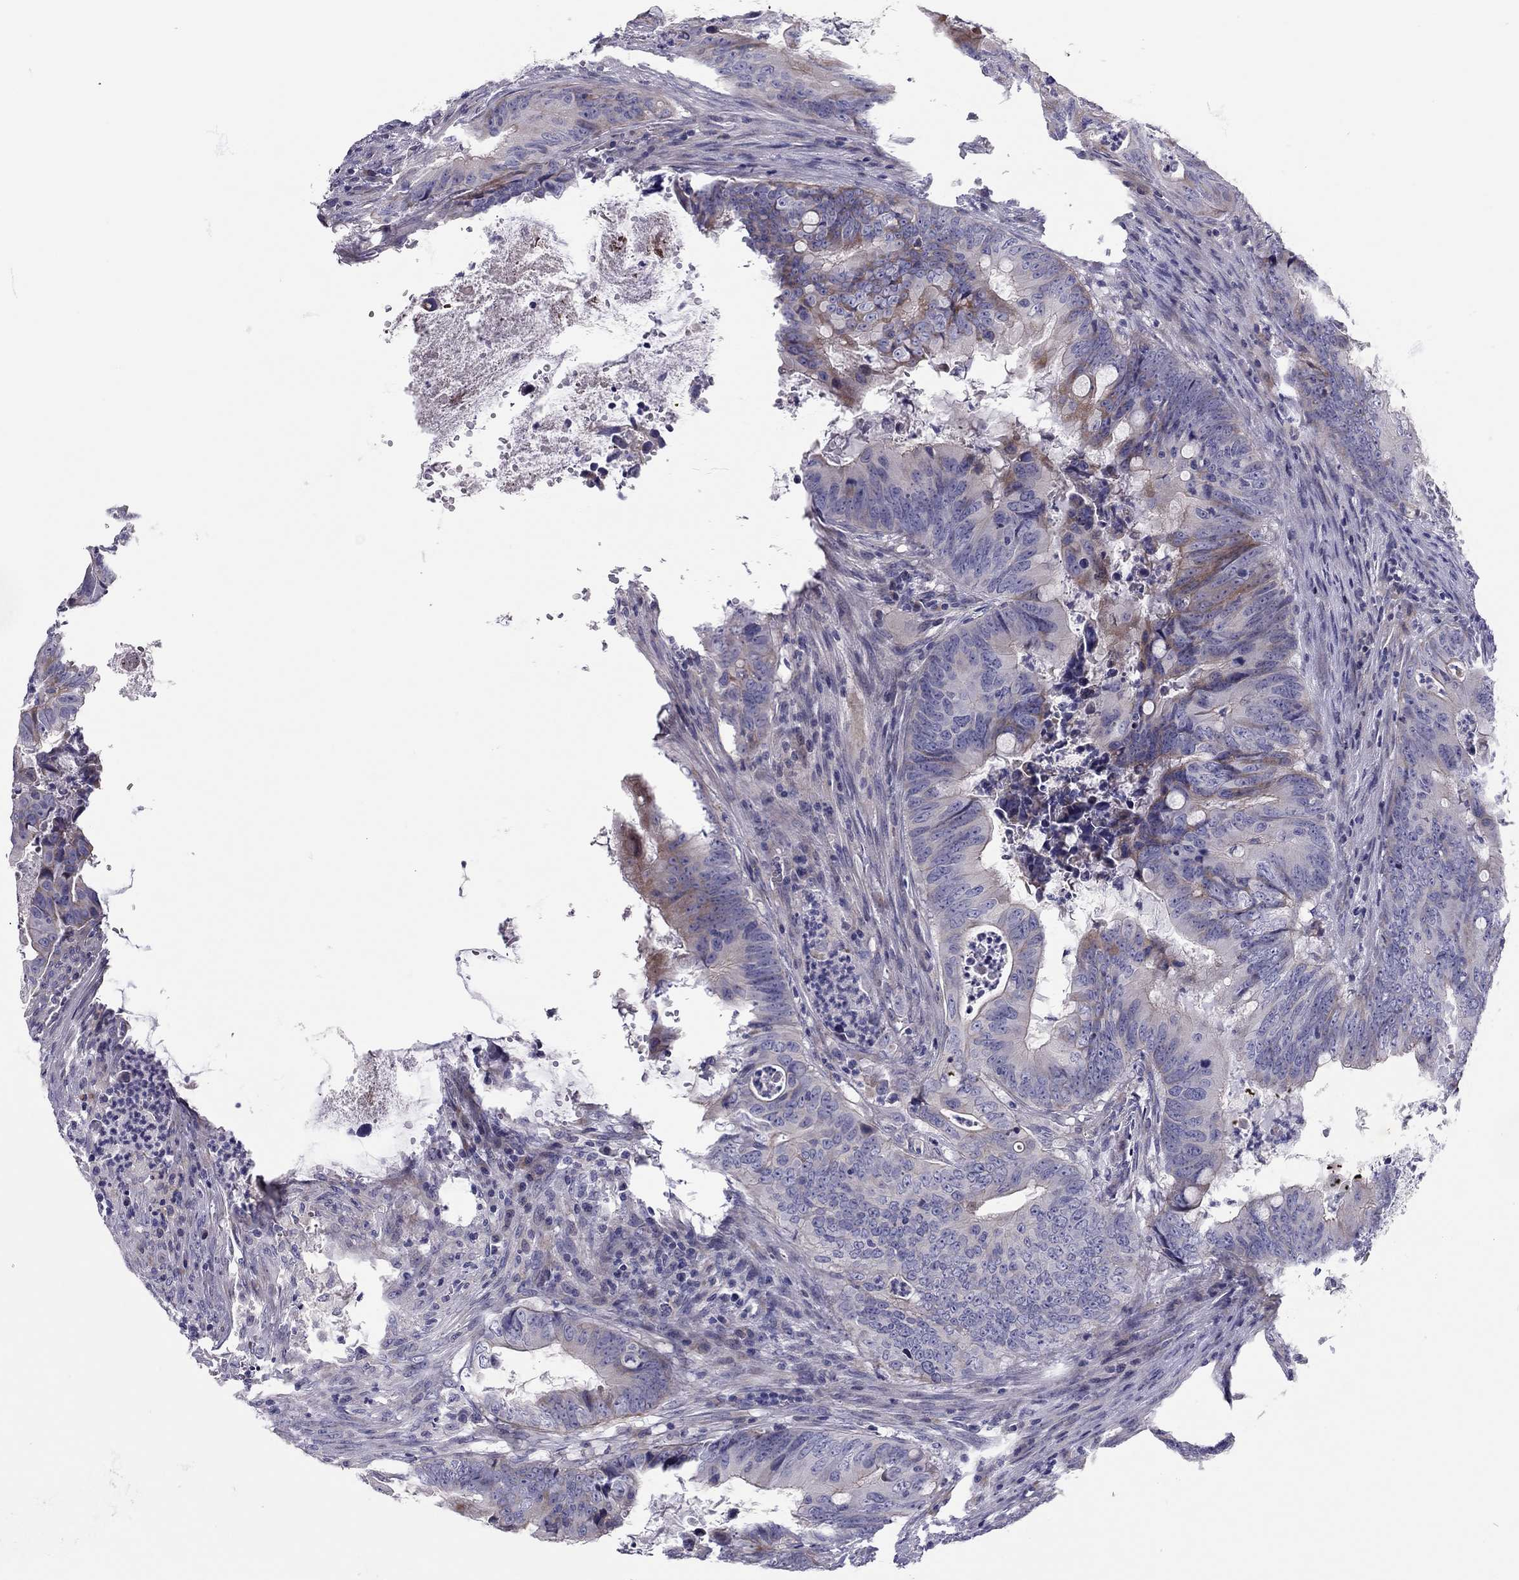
{"staining": {"intensity": "moderate", "quantity": "<25%", "location": "cytoplasmic/membranous"}, "tissue": "colorectal cancer", "cell_type": "Tumor cells", "image_type": "cancer", "snomed": [{"axis": "morphology", "description": "Adenocarcinoma, NOS"}, {"axis": "topography", "description": "Colon"}], "caption": "This is an image of immunohistochemistry (IHC) staining of colorectal adenocarcinoma, which shows moderate positivity in the cytoplasmic/membranous of tumor cells.", "gene": "SCARB1", "patient": {"sex": "female", "age": 82}}